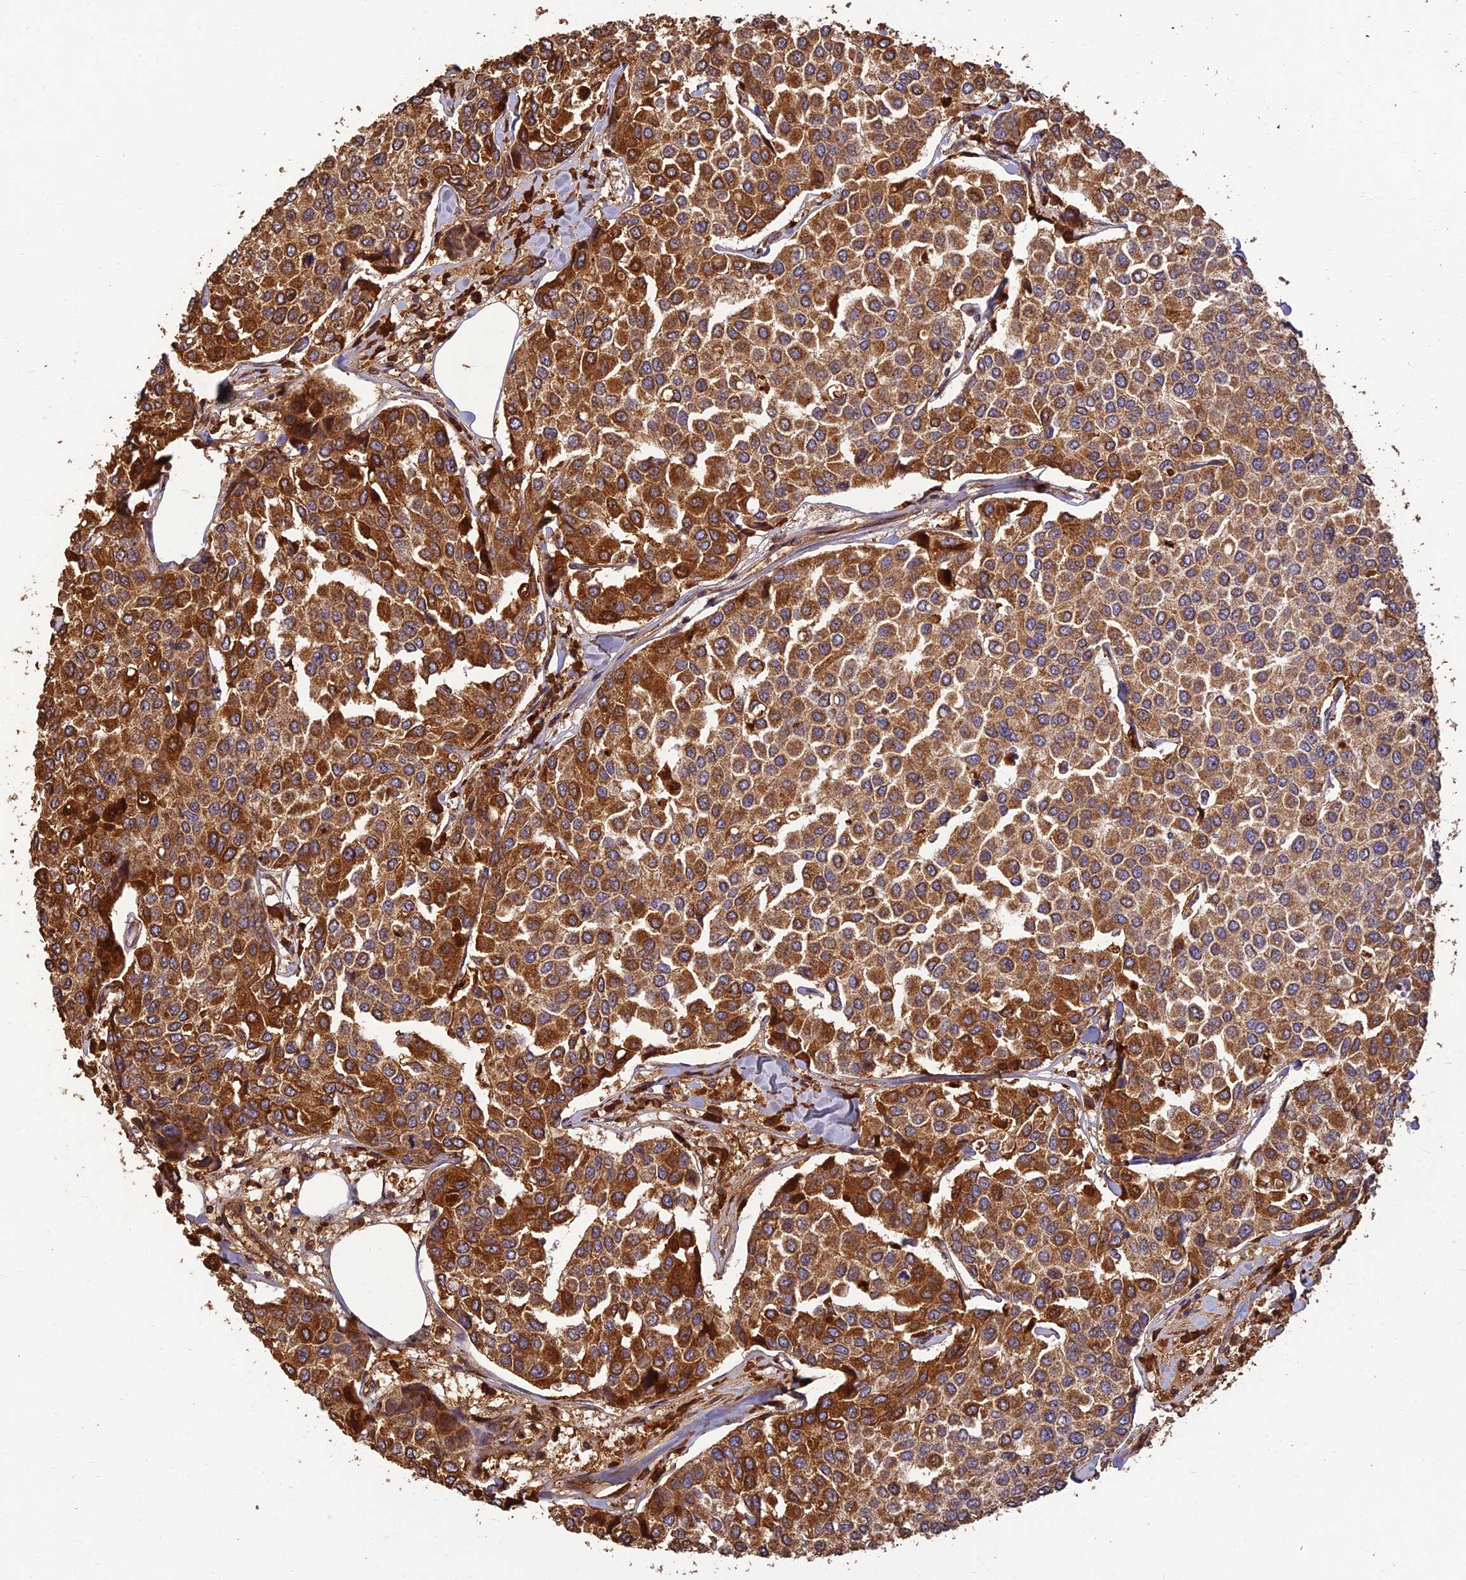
{"staining": {"intensity": "strong", "quantity": ">75%", "location": "cytoplasmic/membranous,nuclear"}, "tissue": "breast cancer", "cell_type": "Tumor cells", "image_type": "cancer", "snomed": [{"axis": "morphology", "description": "Duct carcinoma"}, {"axis": "topography", "description": "Breast"}], "caption": "IHC staining of breast cancer, which displays high levels of strong cytoplasmic/membranous and nuclear staining in approximately >75% of tumor cells indicating strong cytoplasmic/membranous and nuclear protein positivity. The staining was performed using DAB (brown) for protein detection and nuclei were counterstained in hematoxylin (blue).", "gene": "CORO1C", "patient": {"sex": "female", "age": 55}}